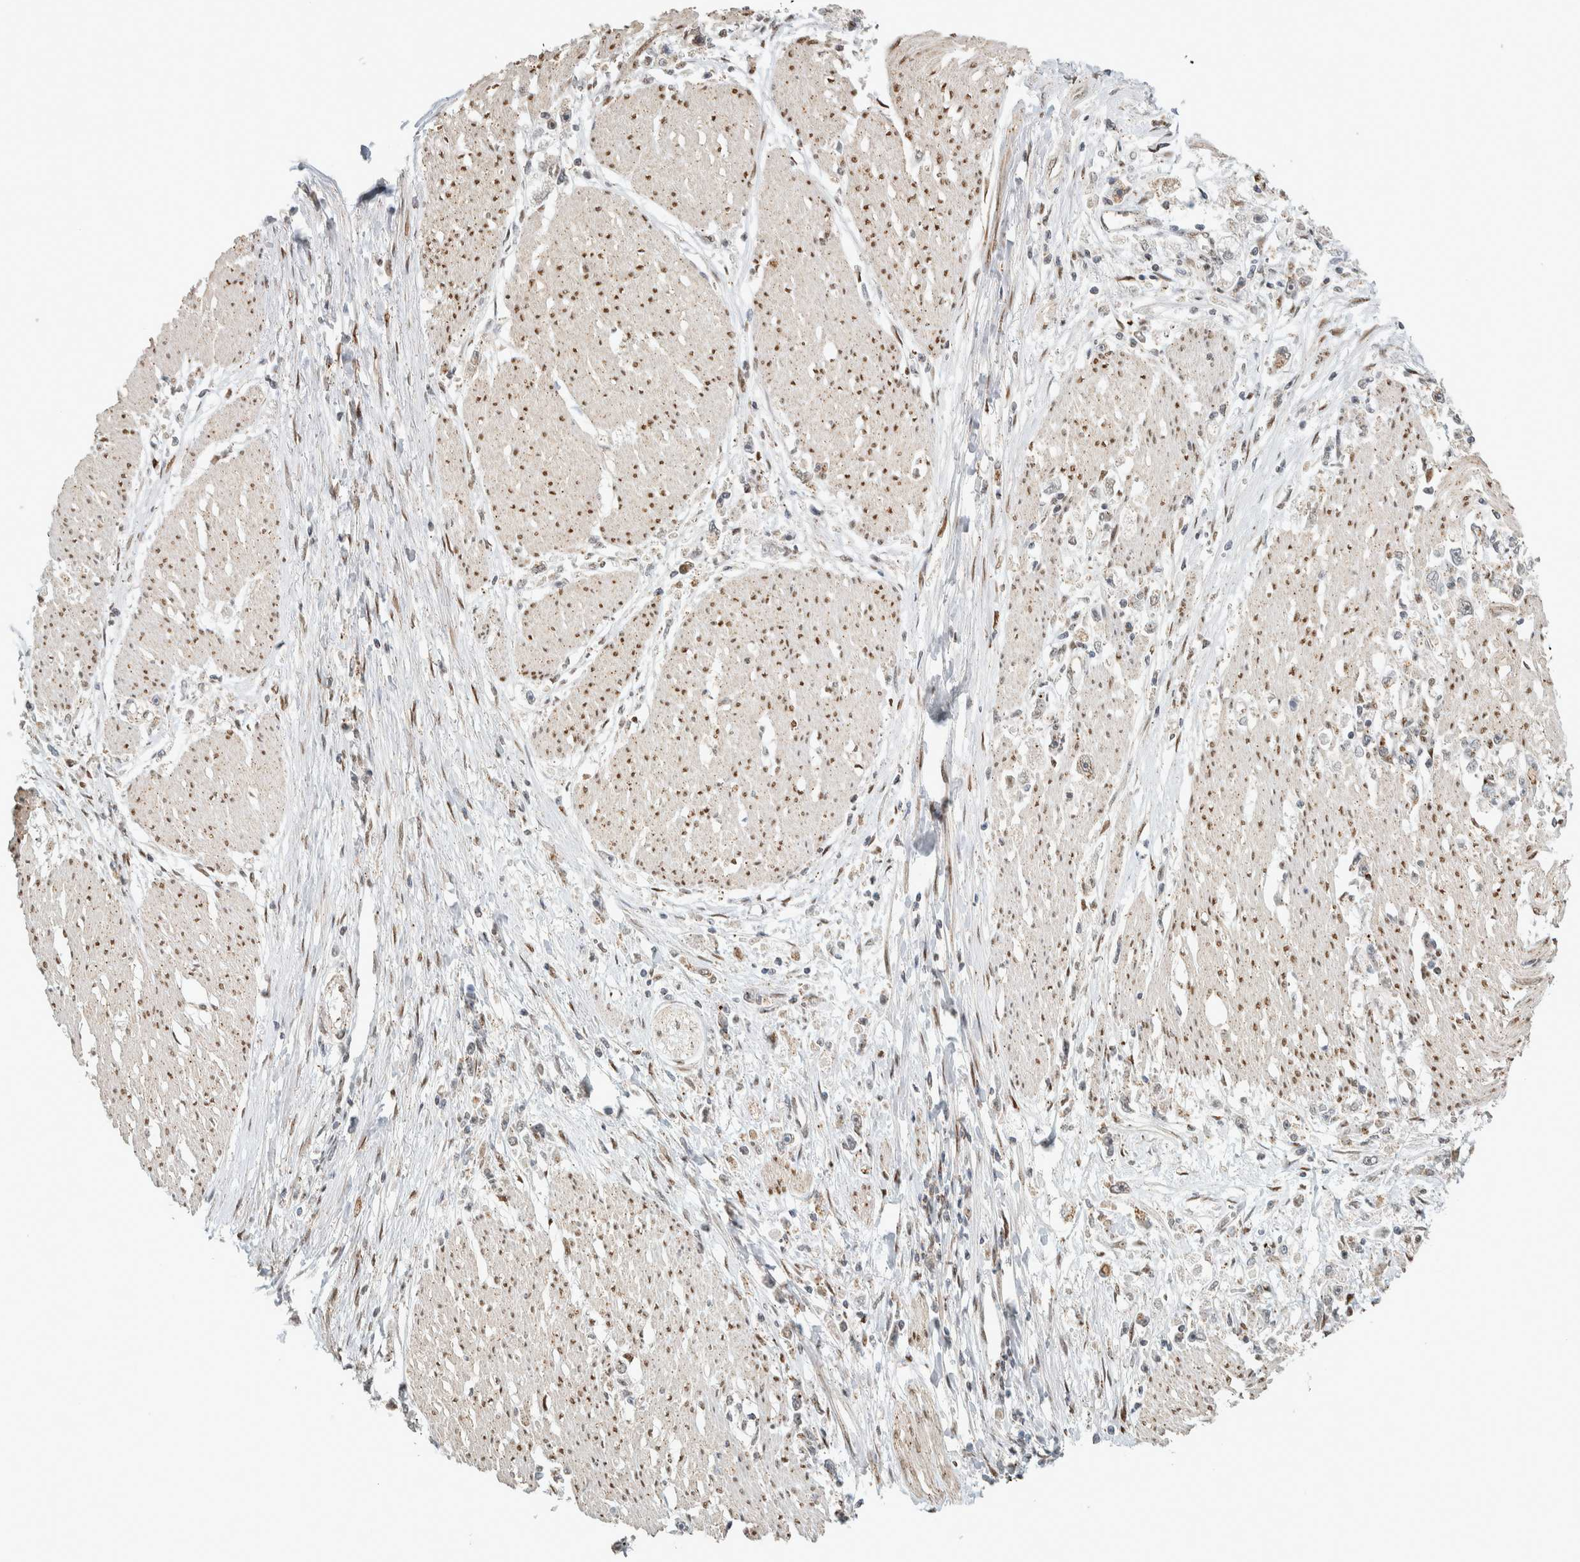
{"staining": {"intensity": "weak", "quantity": "<25%", "location": "cytoplasmic/membranous"}, "tissue": "stomach cancer", "cell_type": "Tumor cells", "image_type": "cancer", "snomed": [{"axis": "morphology", "description": "Adenocarcinoma, NOS"}, {"axis": "topography", "description": "Stomach"}], "caption": "High power microscopy photomicrograph of an IHC photomicrograph of stomach adenocarcinoma, revealing no significant staining in tumor cells. (DAB (3,3'-diaminobenzidine) immunohistochemistry (IHC) visualized using brightfield microscopy, high magnification).", "gene": "TFE3", "patient": {"sex": "female", "age": 59}}